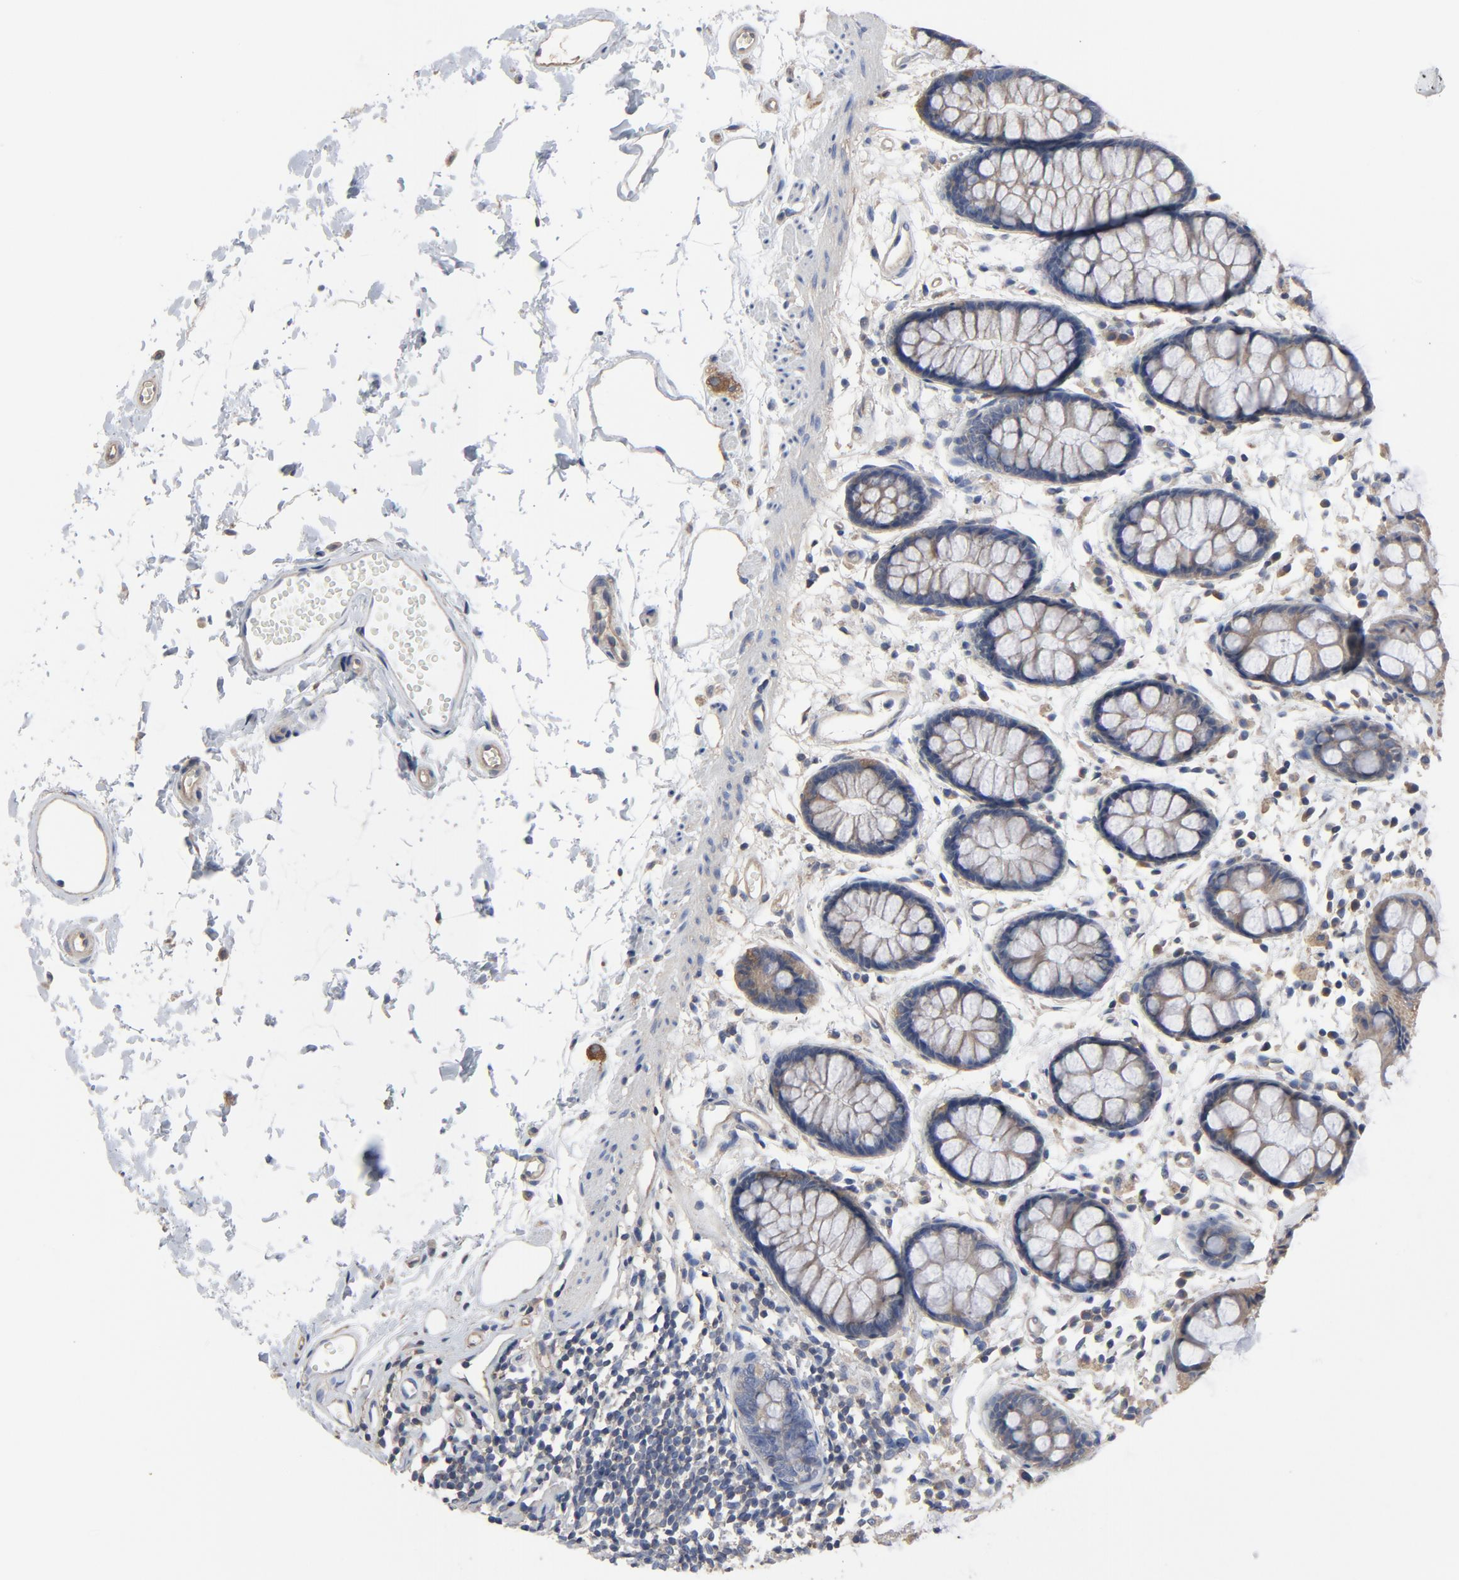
{"staining": {"intensity": "moderate", "quantity": "25%-75%", "location": "cytoplasmic/membranous"}, "tissue": "rectum", "cell_type": "Glandular cells", "image_type": "normal", "snomed": [{"axis": "morphology", "description": "Normal tissue, NOS"}, {"axis": "topography", "description": "Rectum"}], "caption": "Immunohistochemical staining of benign rectum displays moderate cytoplasmic/membranous protein staining in approximately 25%-75% of glandular cells.", "gene": "DYNLT3", "patient": {"sex": "female", "age": 66}}